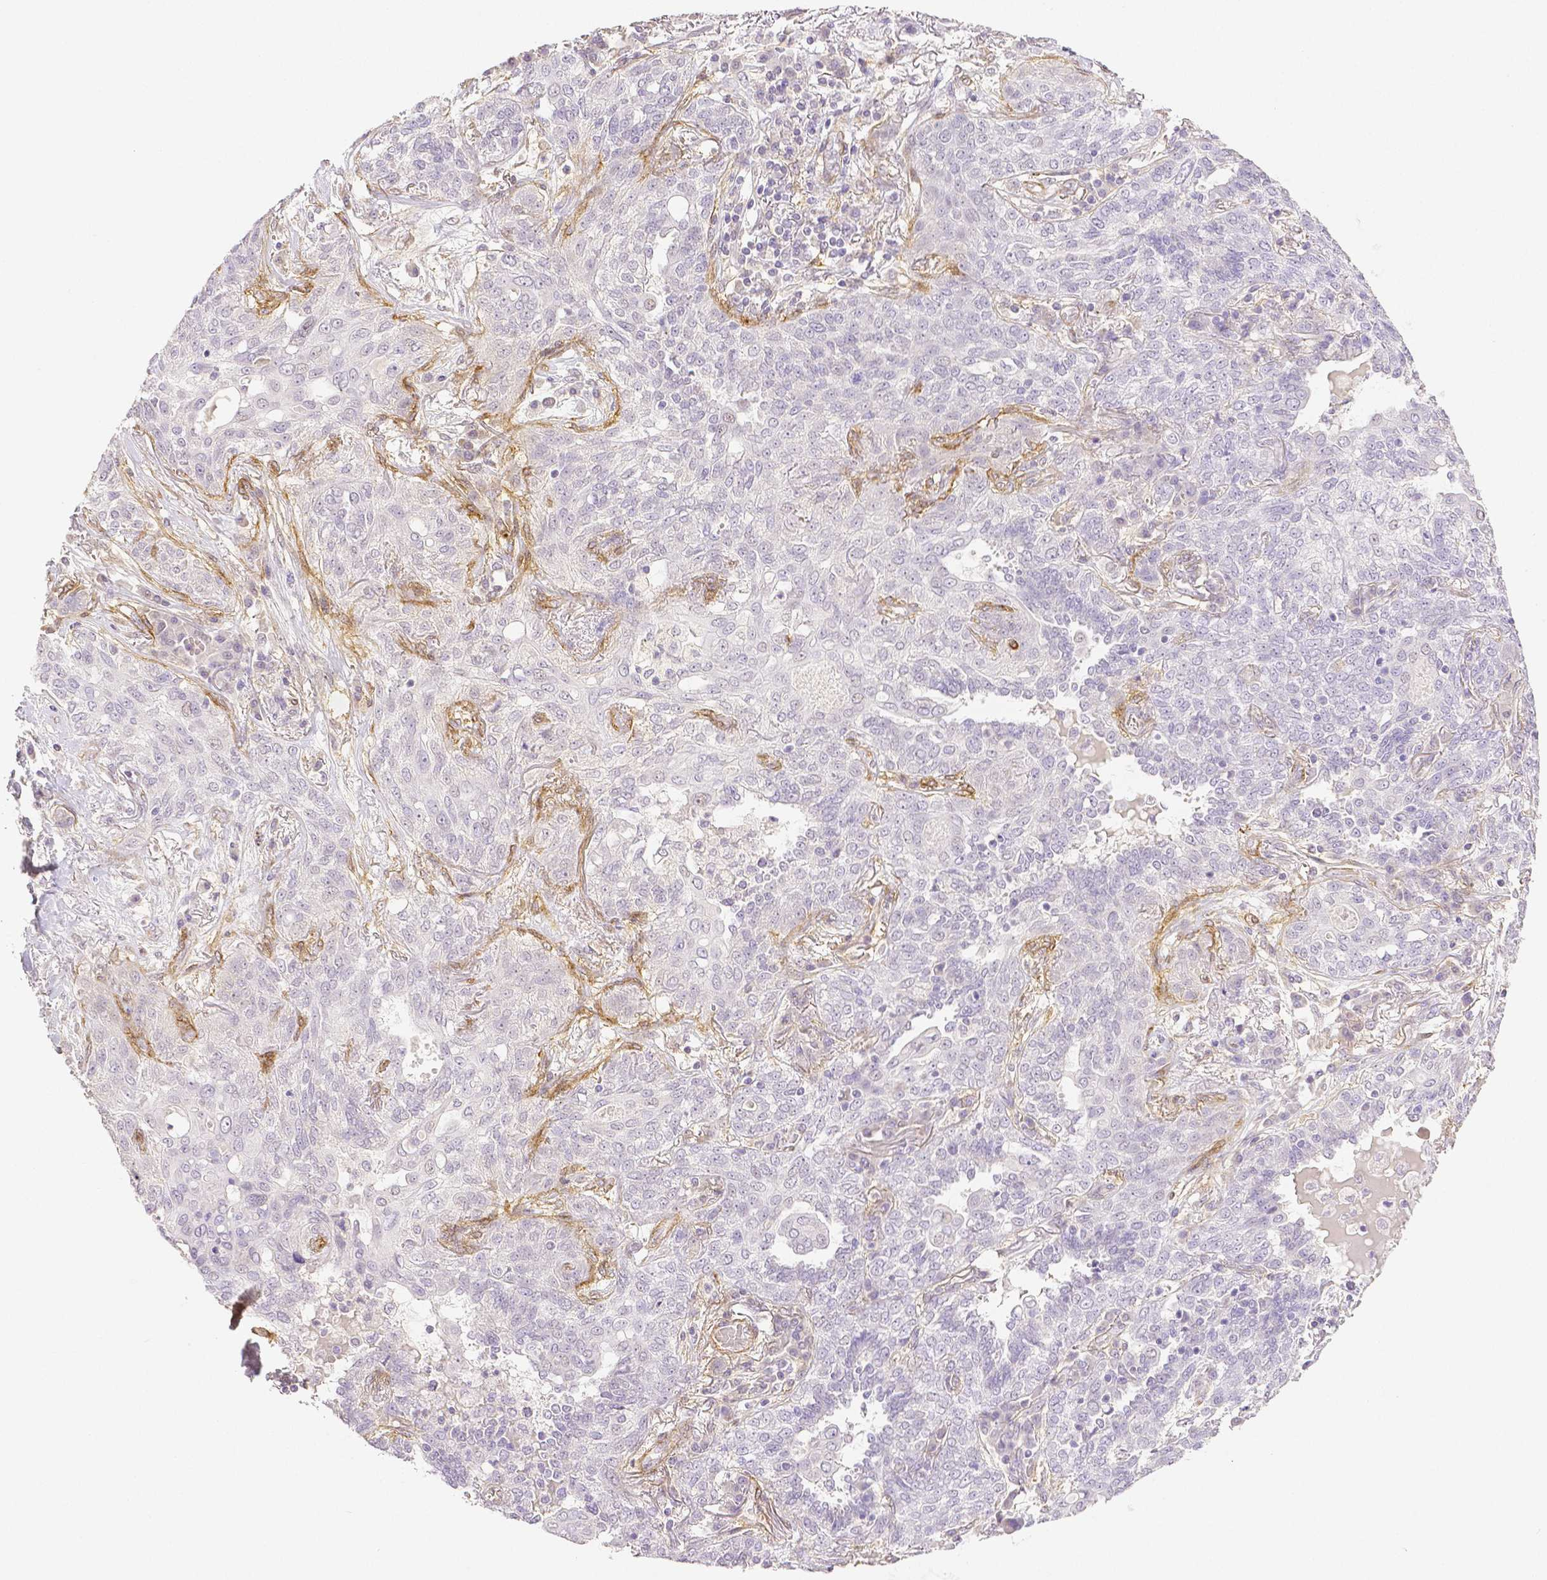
{"staining": {"intensity": "negative", "quantity": "none", "location": "none"}, "tissue": "lung cancer", "cell_type": "Tumor cells", "image_type": "cancer", "snomed": [{"axis": "morphology", "description": "Squamous cell carcinoma, NOS"}, {"axis": "topography", "description": "Lung"}], "caption": "IHC image of neoplastic tissue: human squamous cell carcinoma (lung) stained with DAB demonstrates no significant protein staining in tumor cells. (DAB immunohistochemistry (IHC) with hematoxylin counter stain).", "gene": "THY1", "patient": {"sex": "female", "age": 70}}